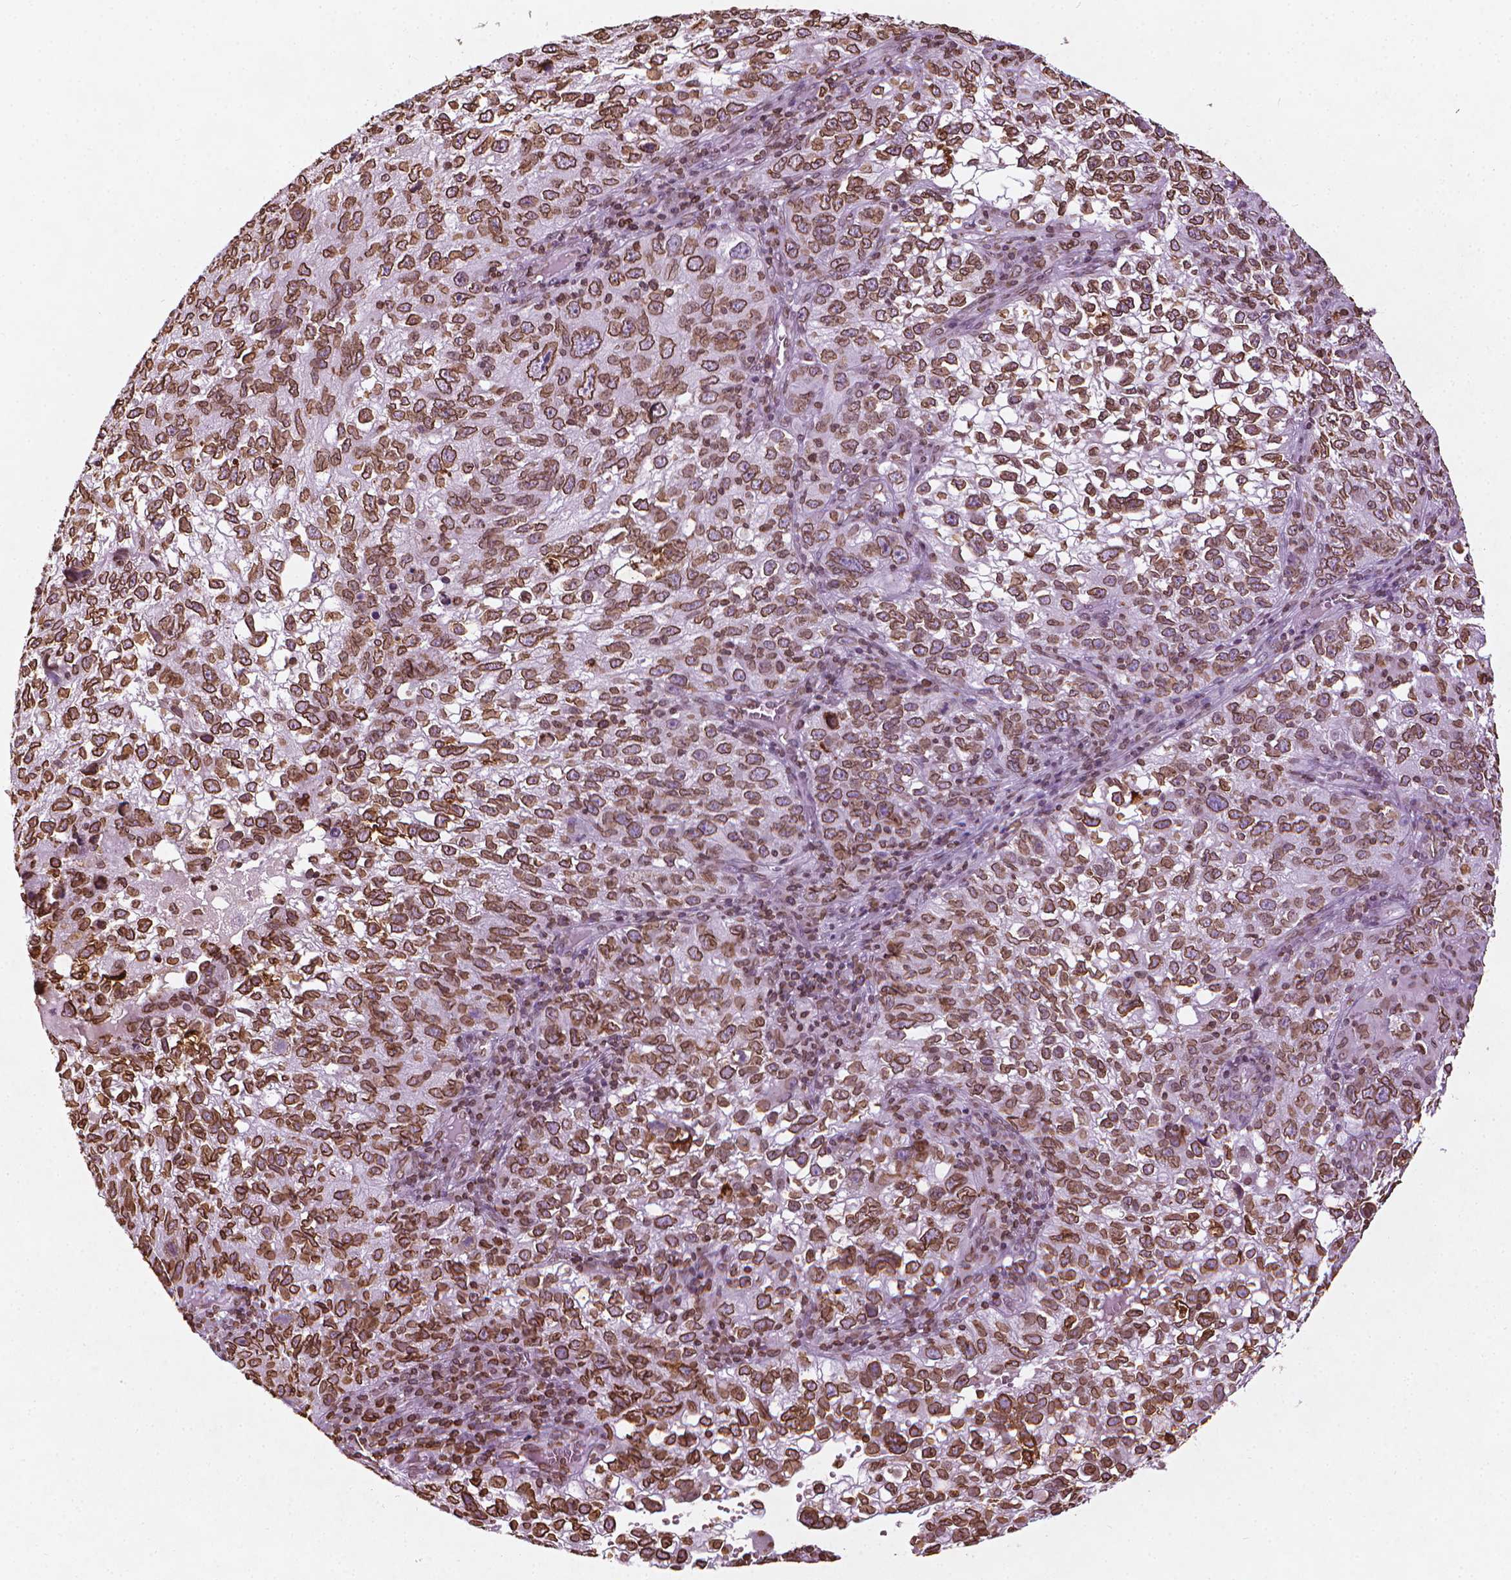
{"staining": {"intensity": "strong", "quantity": ">75%", "location": "cytoplasmic/membranous,nuclear"}, "tissue": "cervical cancer", "cell_type": "Tumor cells", "image_type": "cancer", "snomed": [{"axis": "morphology", "description": "Squamous cell carcinoma, NOS"}, {"axis": "topography", "description": "Cervix"}], "caption": "Strong cytoplasmic/membranous and nuclear protein staining is seen in approximately >75% of tumor cells in cervical squamous cell carcinoma.", "gene": "LMNB1", "patient": {"sex": "female", "age": 55}}